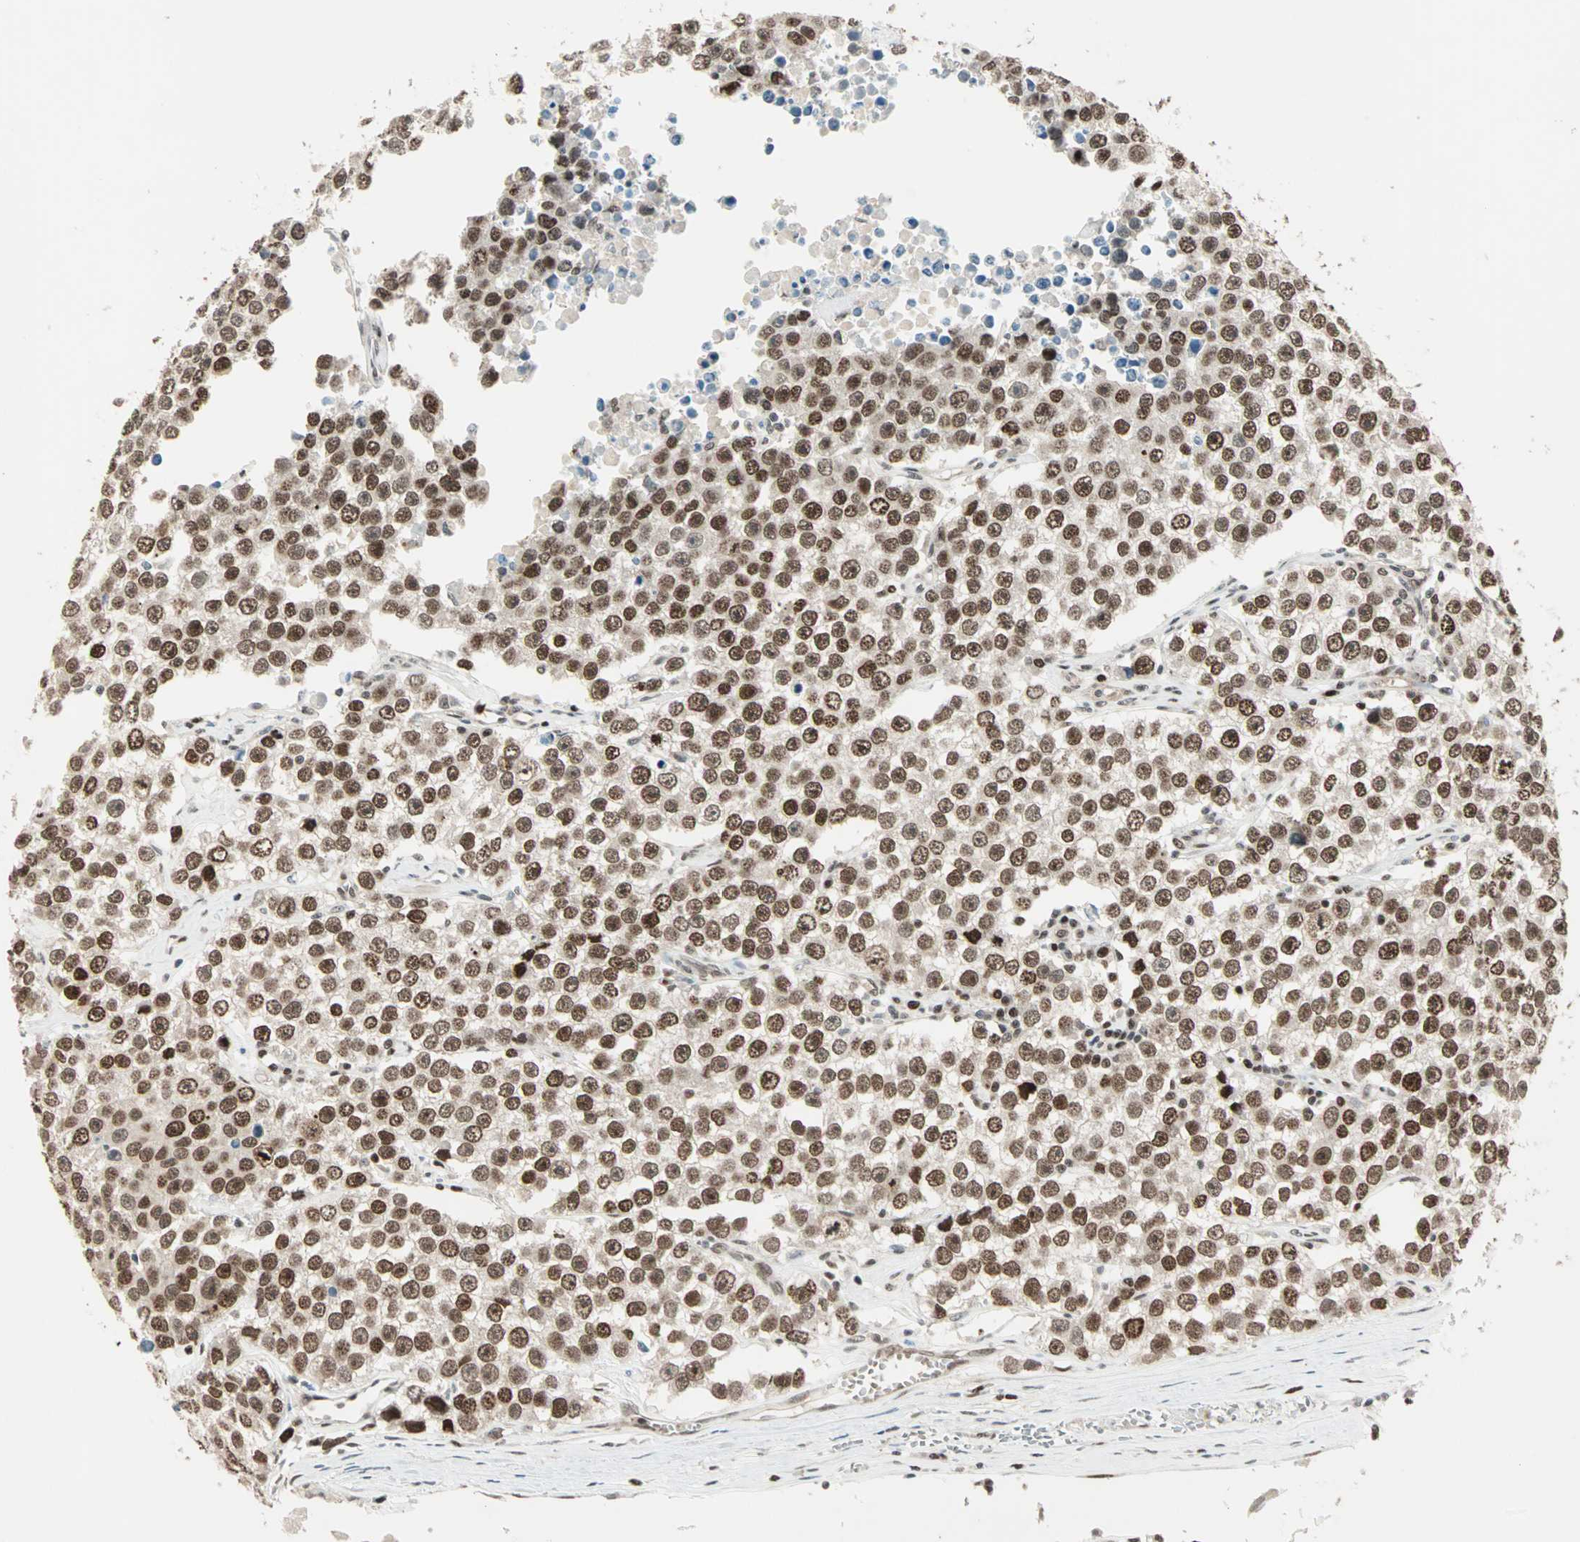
{"staining": {"intensity": "moderate", "quantity": ">75%", "location": "nuclear"}, "tissue": "testis cancer", "cell_type": "Tumor cells", "image_type": "cancer", "snomed": [{"axis": "morphology", "description": "Seminoma, NOS"}, {"axis": "morphology", "description": "Carcinoma, Embryonal, NOS"}, {"axis": "topography", "description": "Testis"}], "caption": "About >75% of tumor cells in embryonal carcinoma (testis) demonstrate moderate nuclear protein staining as visualized by brown immunohistochemical staining.", "gene": "MDC1", "patient": {"sex": "male", "age": 52}}